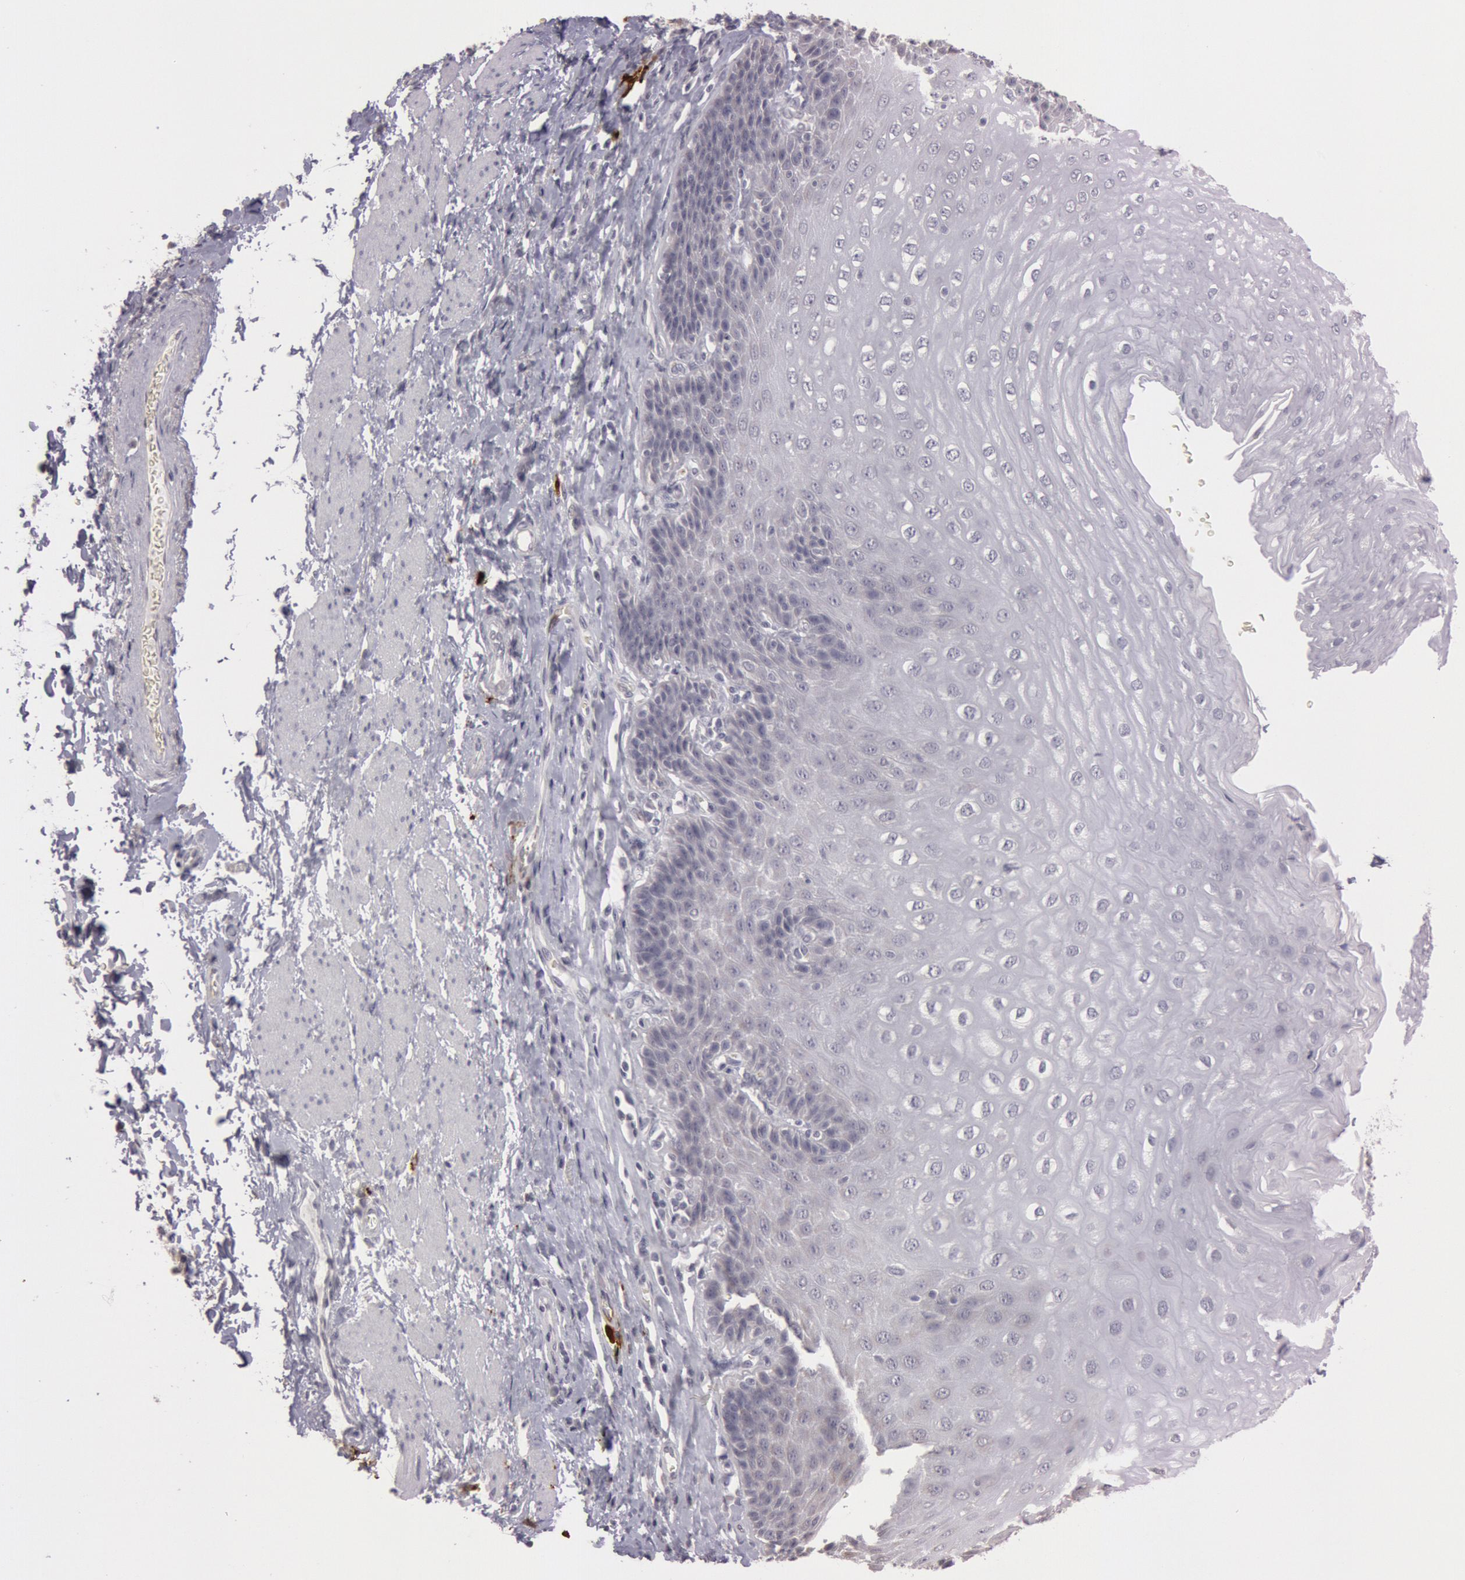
{"staining": {"intensity": "negative", "quantity": "none", "location": "none"}, "tissue": "esophagus", "cell_type": "Squamous epithelial cells", "image_type": "normal", "snomed": [{"axis": "morphology", "description": "Normal tissue, NOS"}, {"axis": "topography", "description": "Esophagus"}], "caption": "An immunohistochemistry histopathology image of unremarkable esophagus is shown. There is no staining in squamous epithelial cells of esophagus. Brightfield microscopy of immunohistochemistry stained with DAB (brown) and hematoxylin (blue), captured at high magnification.", "gene": "KDM6A", "patient": {"sex": "female", "age": 61}}